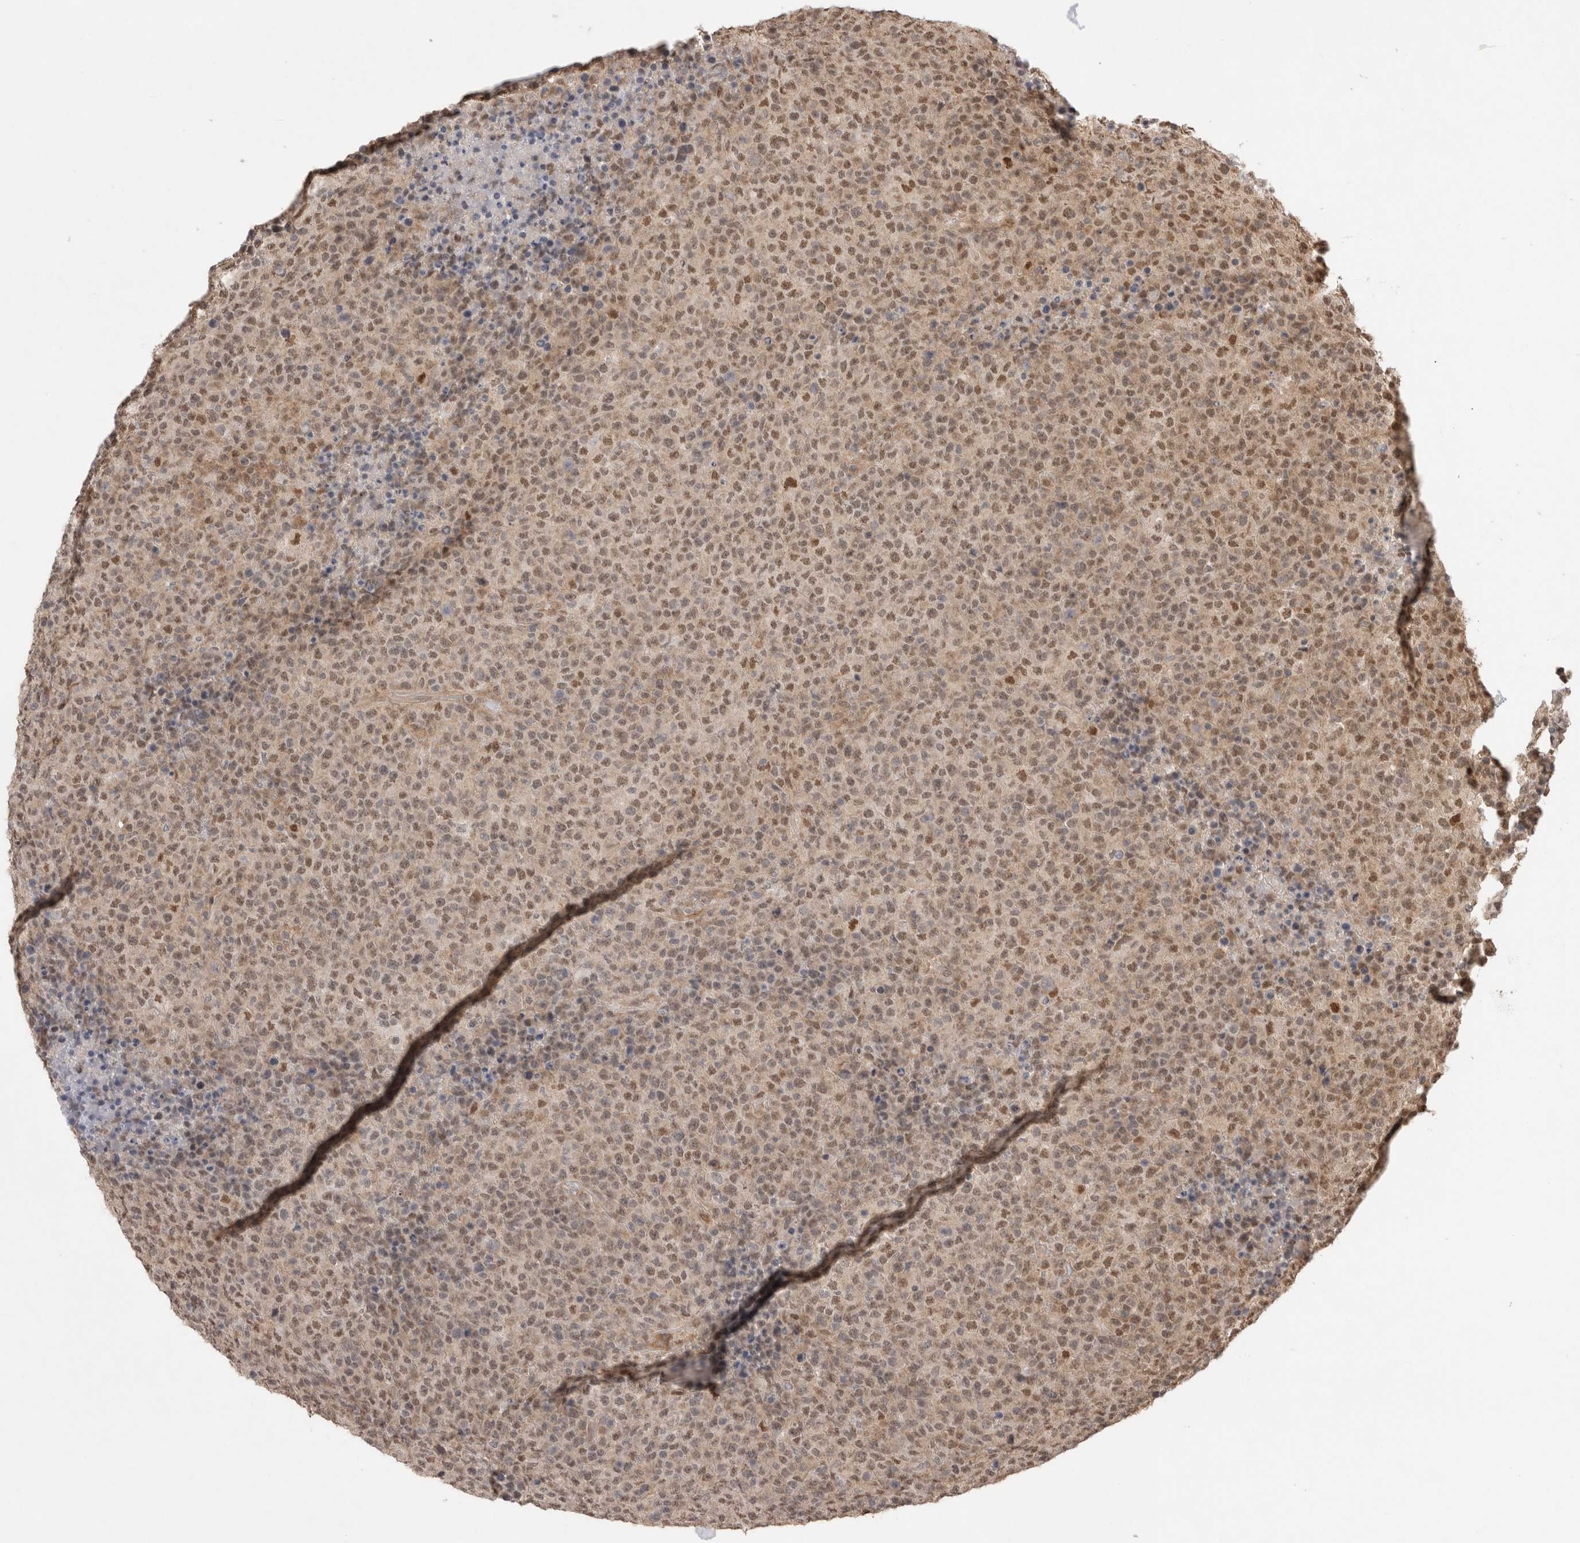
{"staining": {"intensity": "moderate", "quantity": ">75%", "location": "nuclear"}, "tissue": "lymphoma", "cell_type": "Tumor cells", "image_type": "cancer", "snomed": [{"axis": "morphology", "description": "Malignant lymphoma, non-Hodgkin's type, High grade"}, {"axis": "topography", "description": "Lymph node"}], "caption": "This is an image of immunohistochemistry (IHC) staining of malignant lymphoma, non-Hodgkin's type (high-grade), which shows moderate staining in the nuclear of tumor cells.", "gene": "WIPF2", "patient": {"sex": "male", "age": 13}}